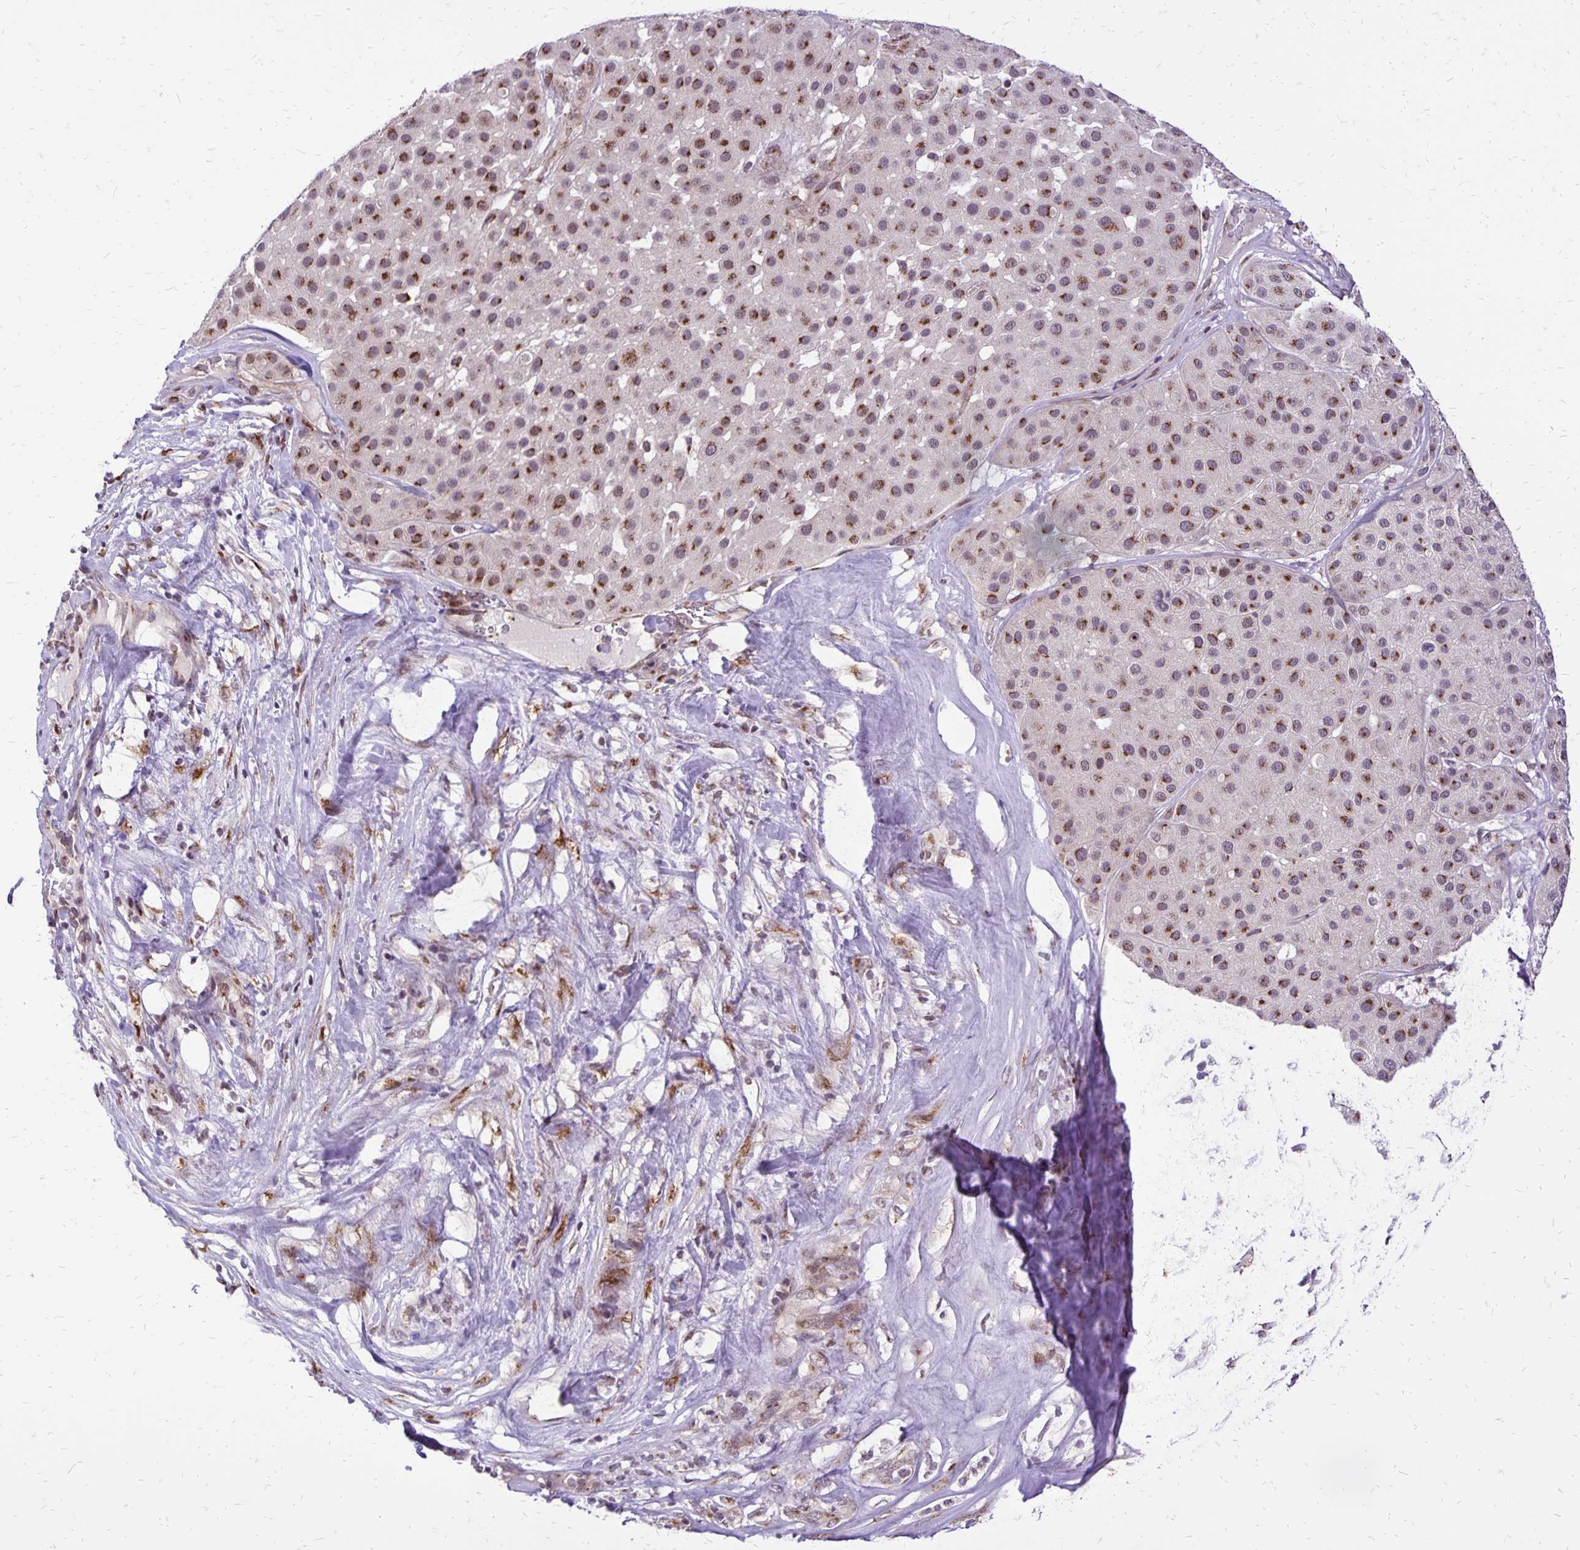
{"staining": {"intensity": "moderate", "quantity": ">75%", "location": "cytoplasmic/membranous"}, "tissue": "melanoma", "cell_type": "Tumor cells", "image_type": "cancer", "snomed": [{"axis": "morphology", "description": "Malignant melanoma, Metastatic site"}, {"axis": "topography", "description": "Smooth muscle"}], "caption": "Melanoma tissue exhibits moderate cytoplasmic/membranous positivity in approximately >75% of tumor cells, visualized by immunohistochemistry.", "gene": "GOLGA5", "patient": {"sex": "male", "age": 41}}